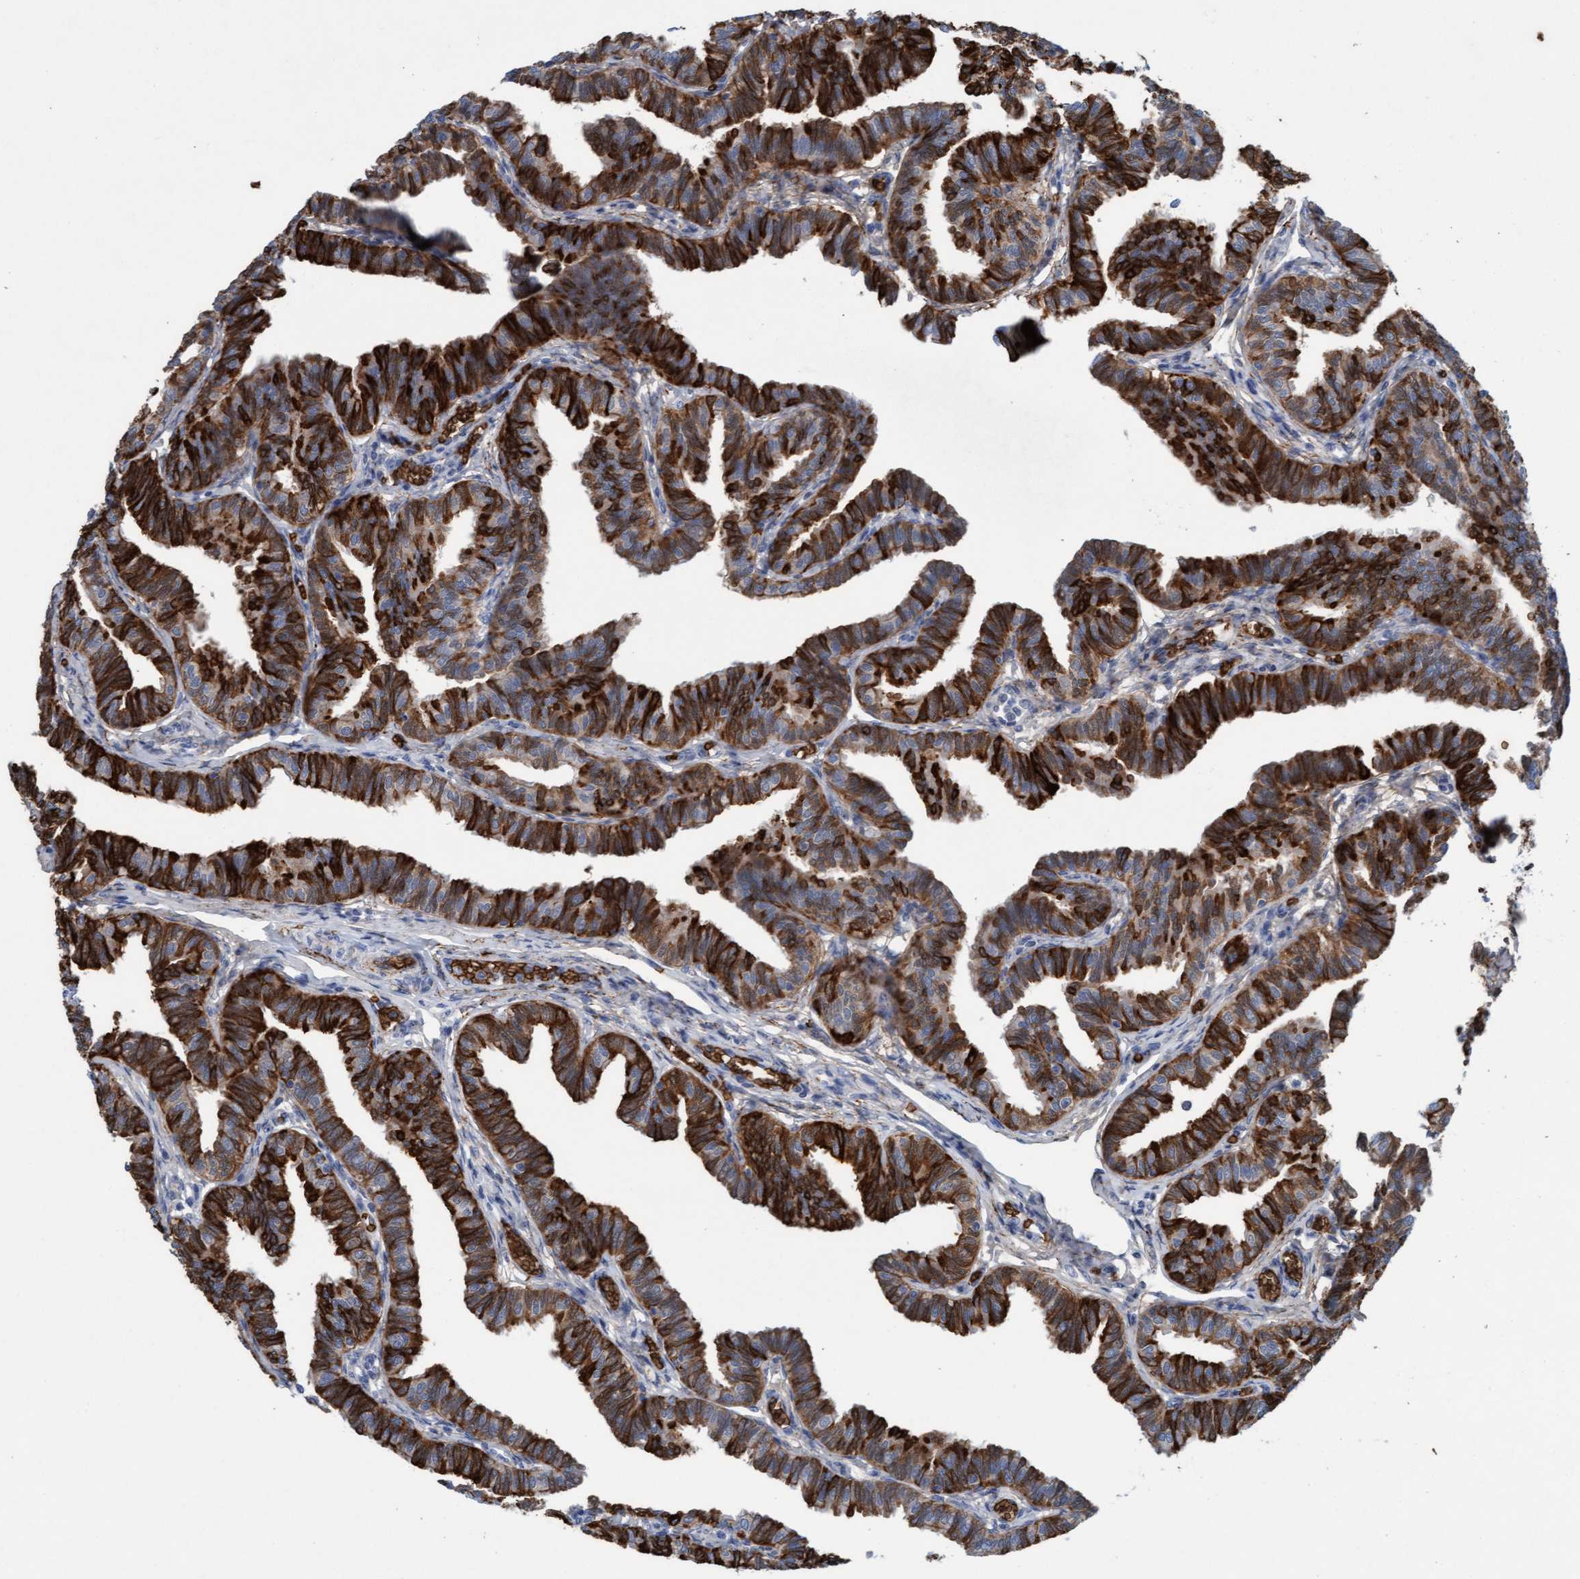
{"staining": {"intensity": "strong", "quantity": ">75%", "location": "cytoplasmic/membranous"}, "tissue": "fallopian tube", "cell_type": "Glandular cells", "image_type": "normal", "snomed": [{"axis": "morphology", "description": "Normal tissue, NOS"}, {"axis": "topography", "description": "Fallopian tube"}, {"axis": "topography", "description": "Ovary"}], "caption": "The immunohistochemical stain highlights strong cytoplasmic/membranous staining in glandular cells of benign fallopian tube.", "gene": "SPEM2", "patient": {"sex": "female", "age": 23}}